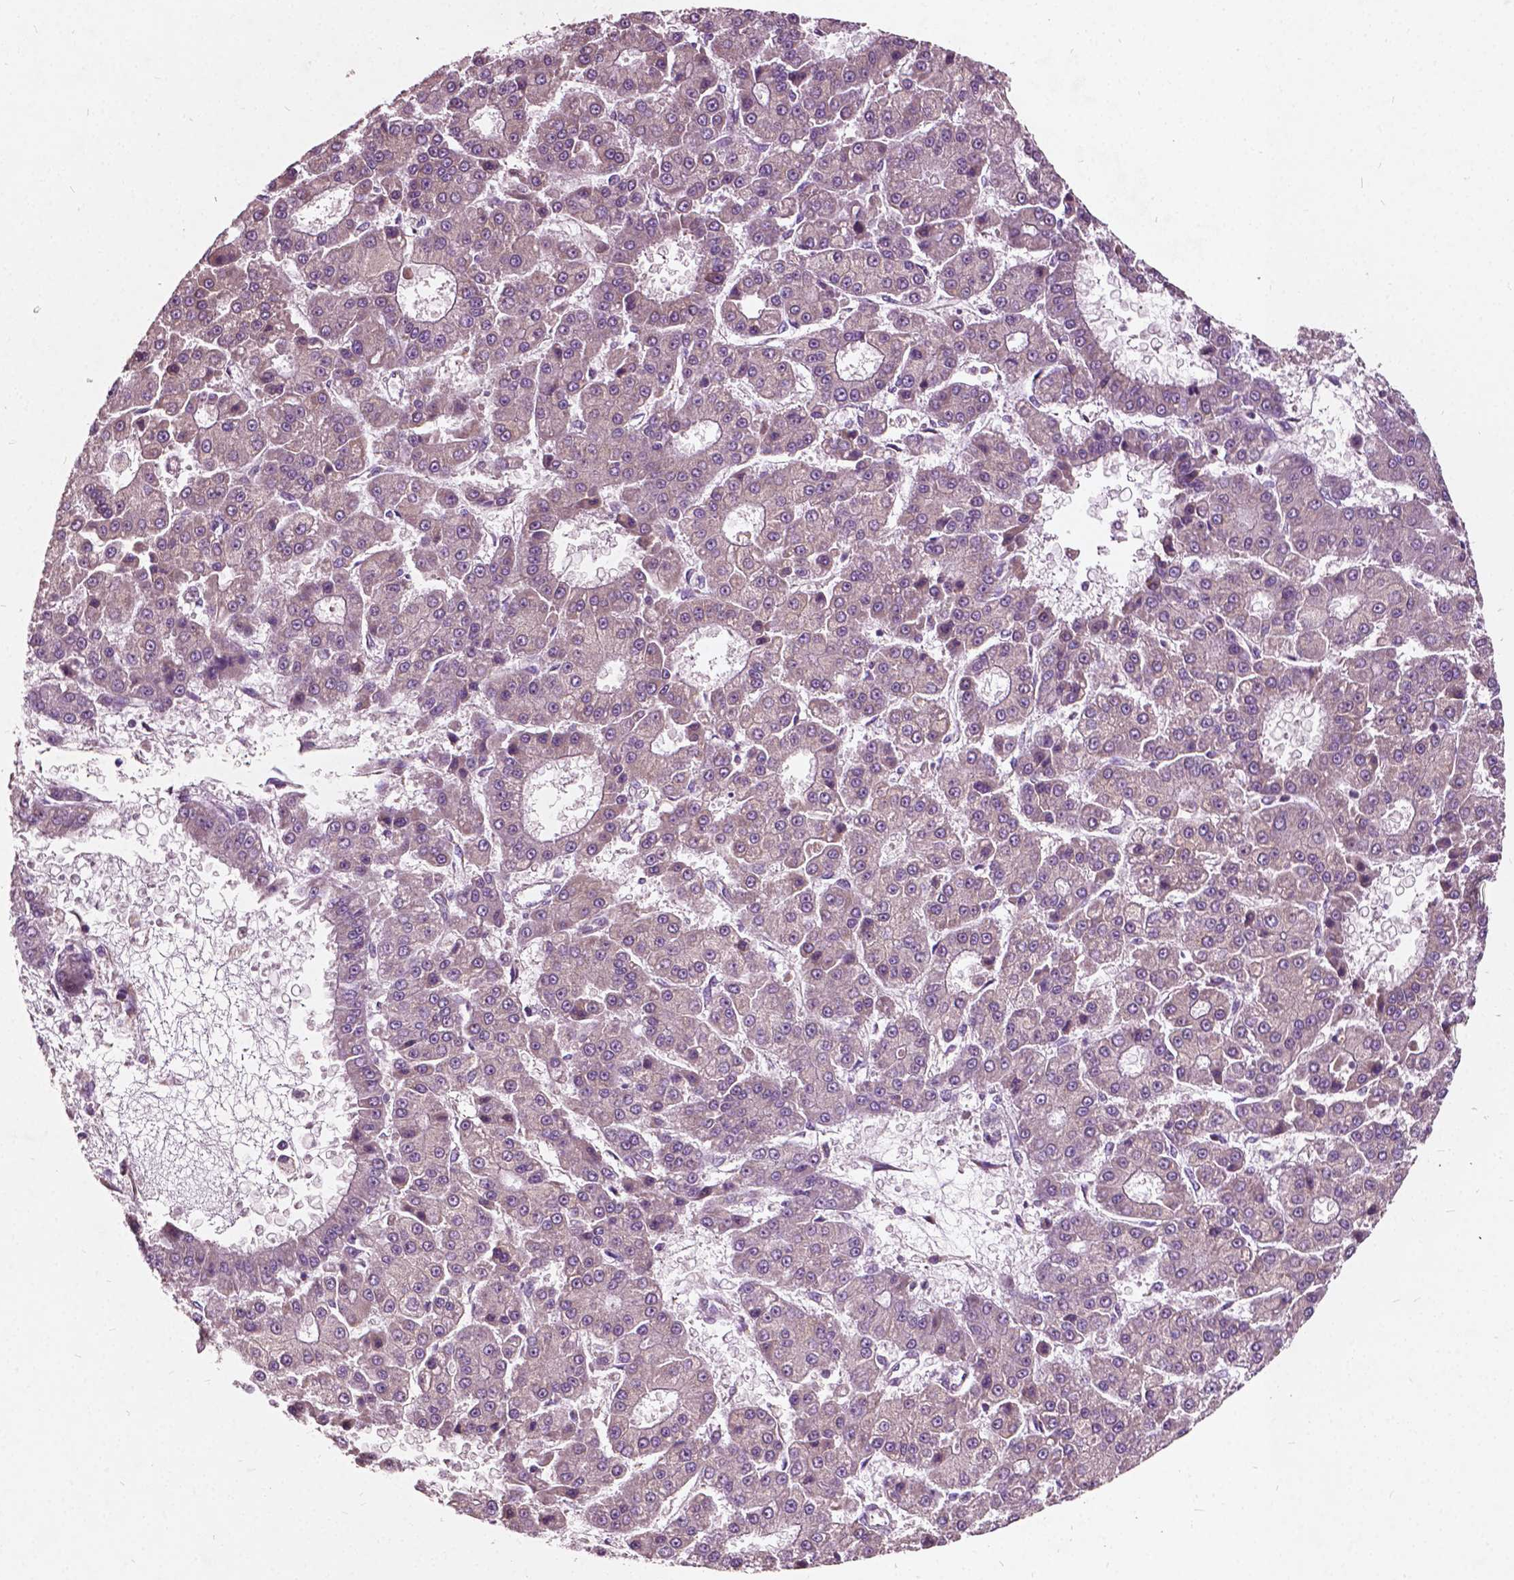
{"staining": {"intensity": "weak", "quantity": "<25%", "location": "cytoplasmic/membranous"}, "tissue": "liver cancer", "cell_type": "Tumor cells", "image_type": "cancer", "snomed": [{"axis": "morphology", "description": "Carcinoma, Hepatocellular, NOS"}, {"axis": "topography", "description": "Liver"}], "caption": "Immunohistochemistry (IHC) histopathology image of human liver cancer stained for a protein (brown), which displays no staining in tumor cells.", "gene": "ODF3L2", "patient": {"sex": "male", "age": 70}}